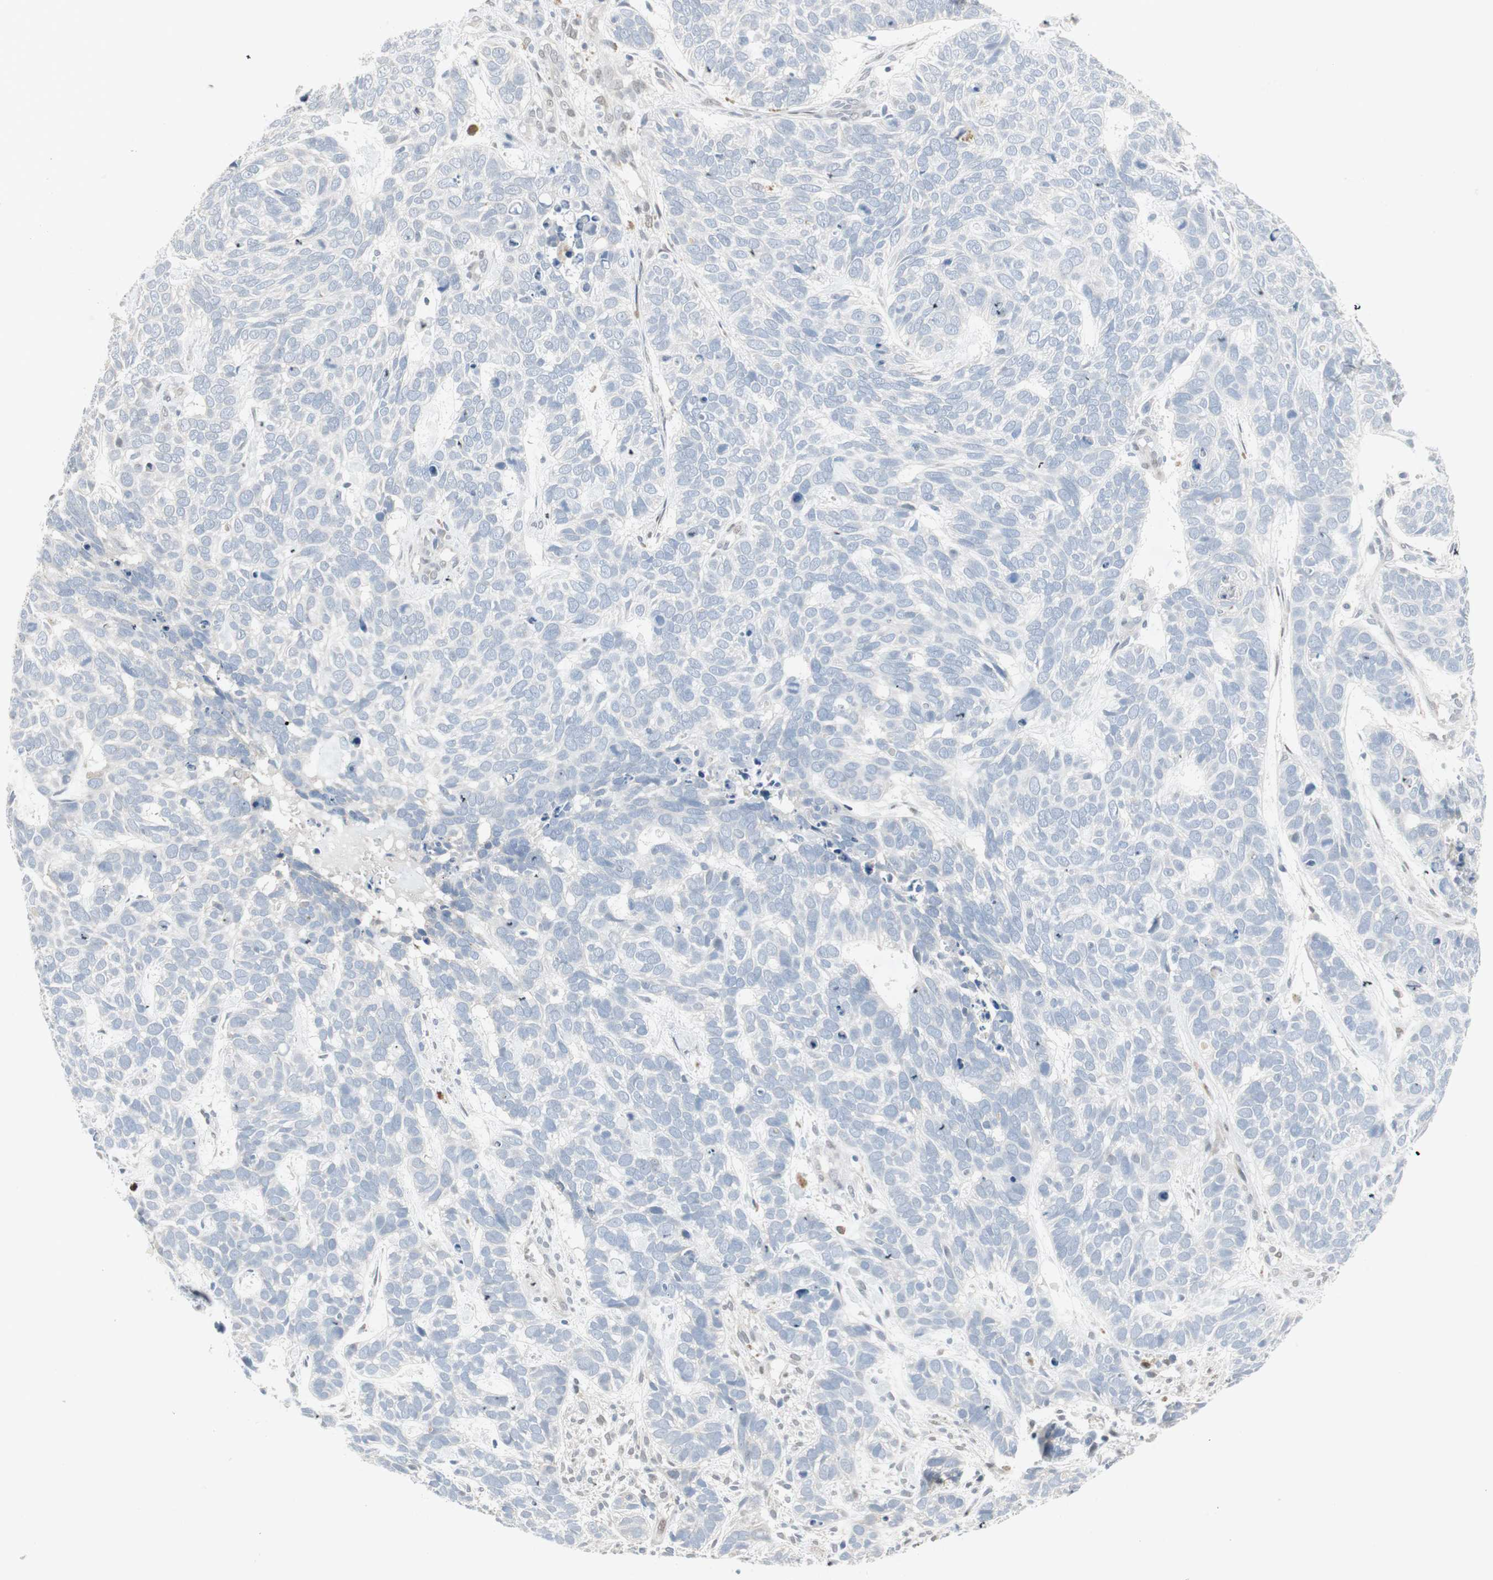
{"staining": {"intensity": "negative", "quantity": "none", "location": "none"}, "tissue": "skin cancer", "cell_type": "Tumor cells", "image_type": "cancer", "snomed": [{"axis": "morphology", "description": "Basal cell carcinoma"}, {"axis": "topography", "description": "Skin"}], "caption": "Tumor cells show no significant protein positivity in skin cancer (basal cell carcinoma).", "gene": "CAND2", "patient": {"sex": "male", "age": 87}}